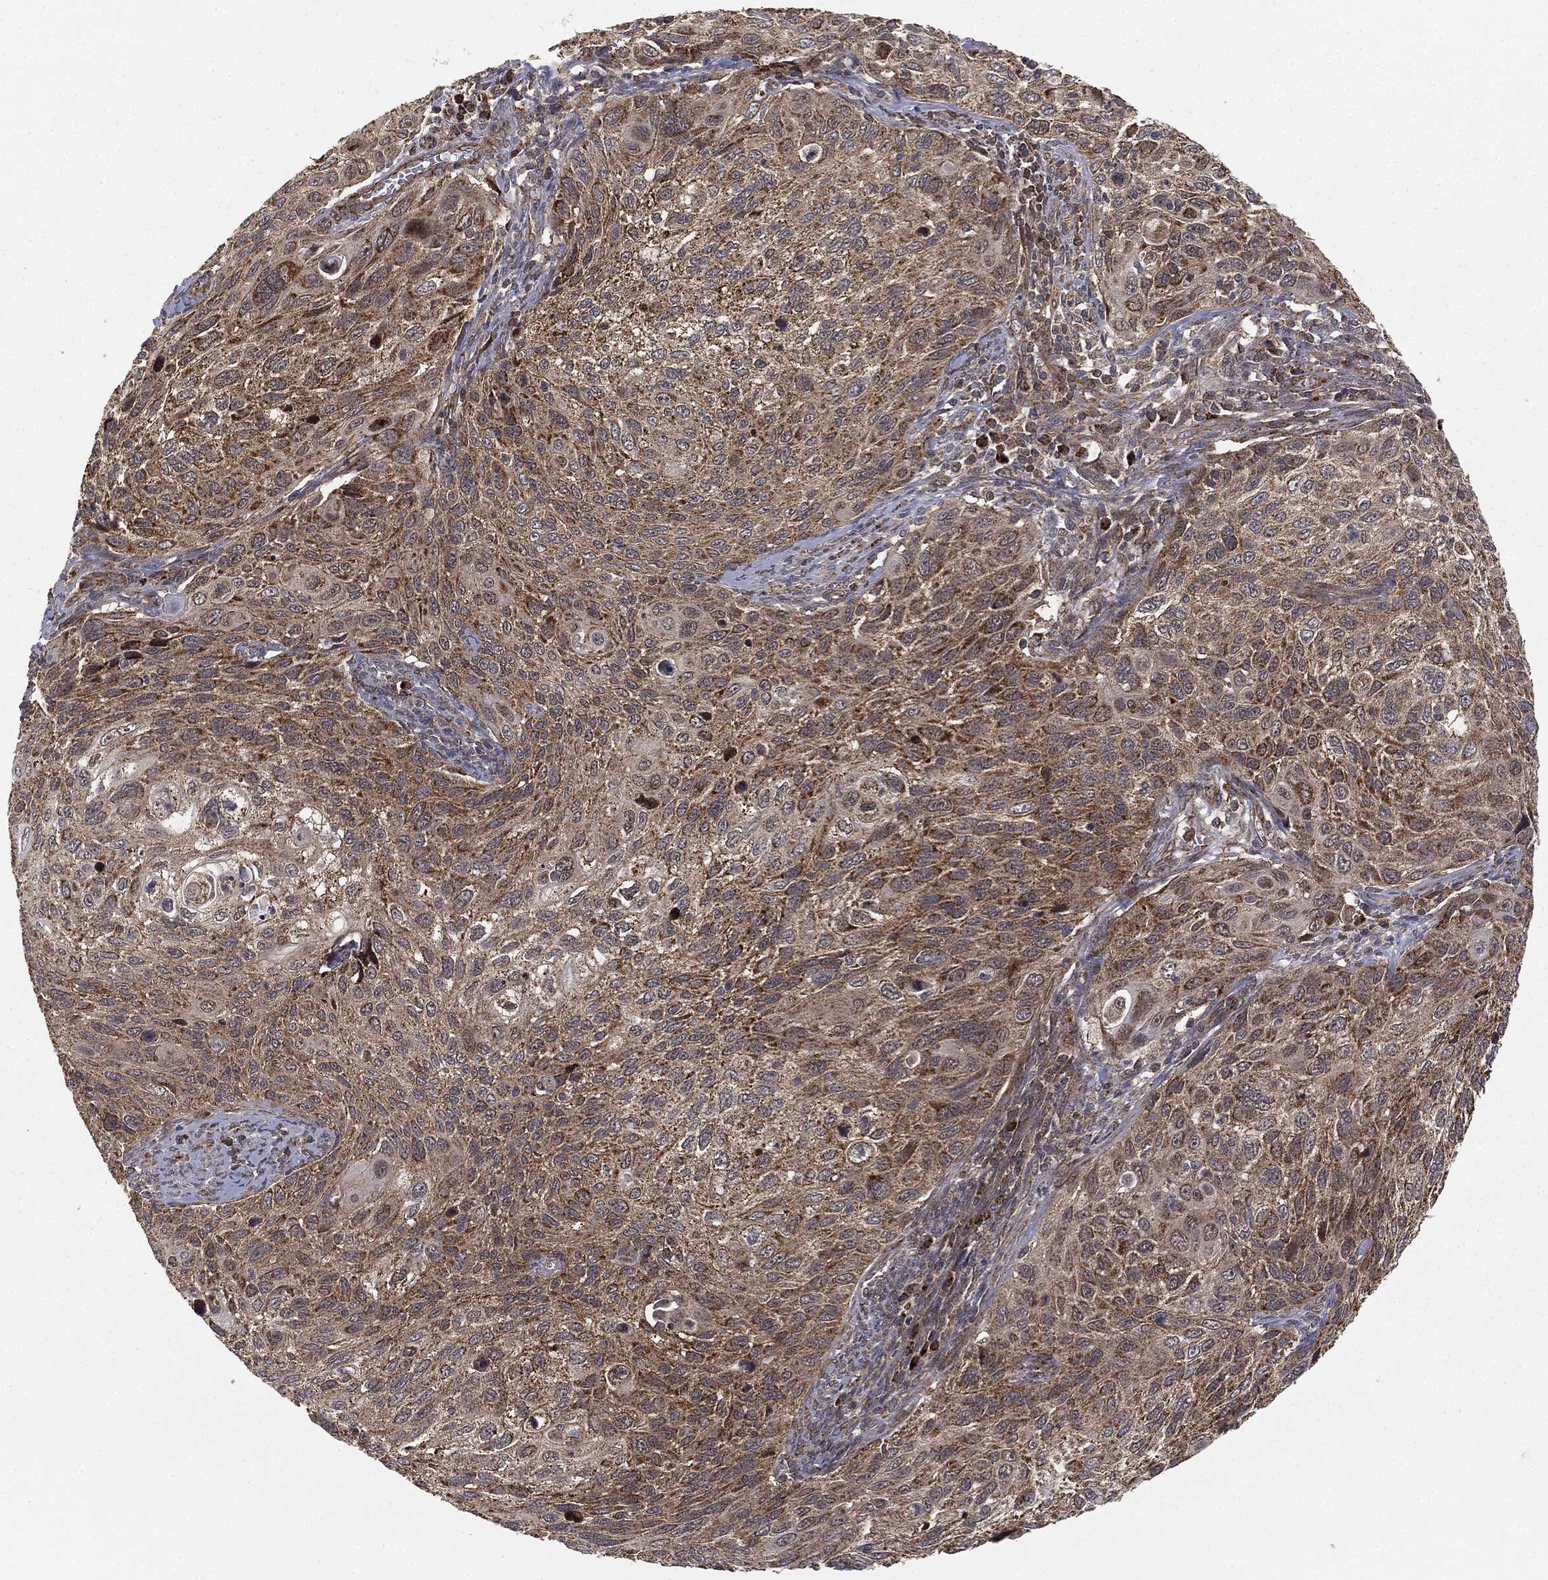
{"staining": {"intensity": "moderate", "quantity": ">75%", "location": "cytoplasmic/membranous"}, "tissue": "cervical cancer", "cell_type": "Tumor cells", "image_type": "cancer", "snomed": [{"axis": "morphology", "description": "Squamous cell carcinoma, NOS"}, {"axis": "topography", "description": "Cervix"}], "caption": "Immunohistochemical staining of squamous cell carcinoma (cervical) reveals moderate cytoplasmic/membranous protein expression in approximately >75% of tumor cells. (brown staining indicates protein expression, while blue staining denotes nuclei).", "gene": "MTOR", "patient": {"sex": "female", "age": 70}}